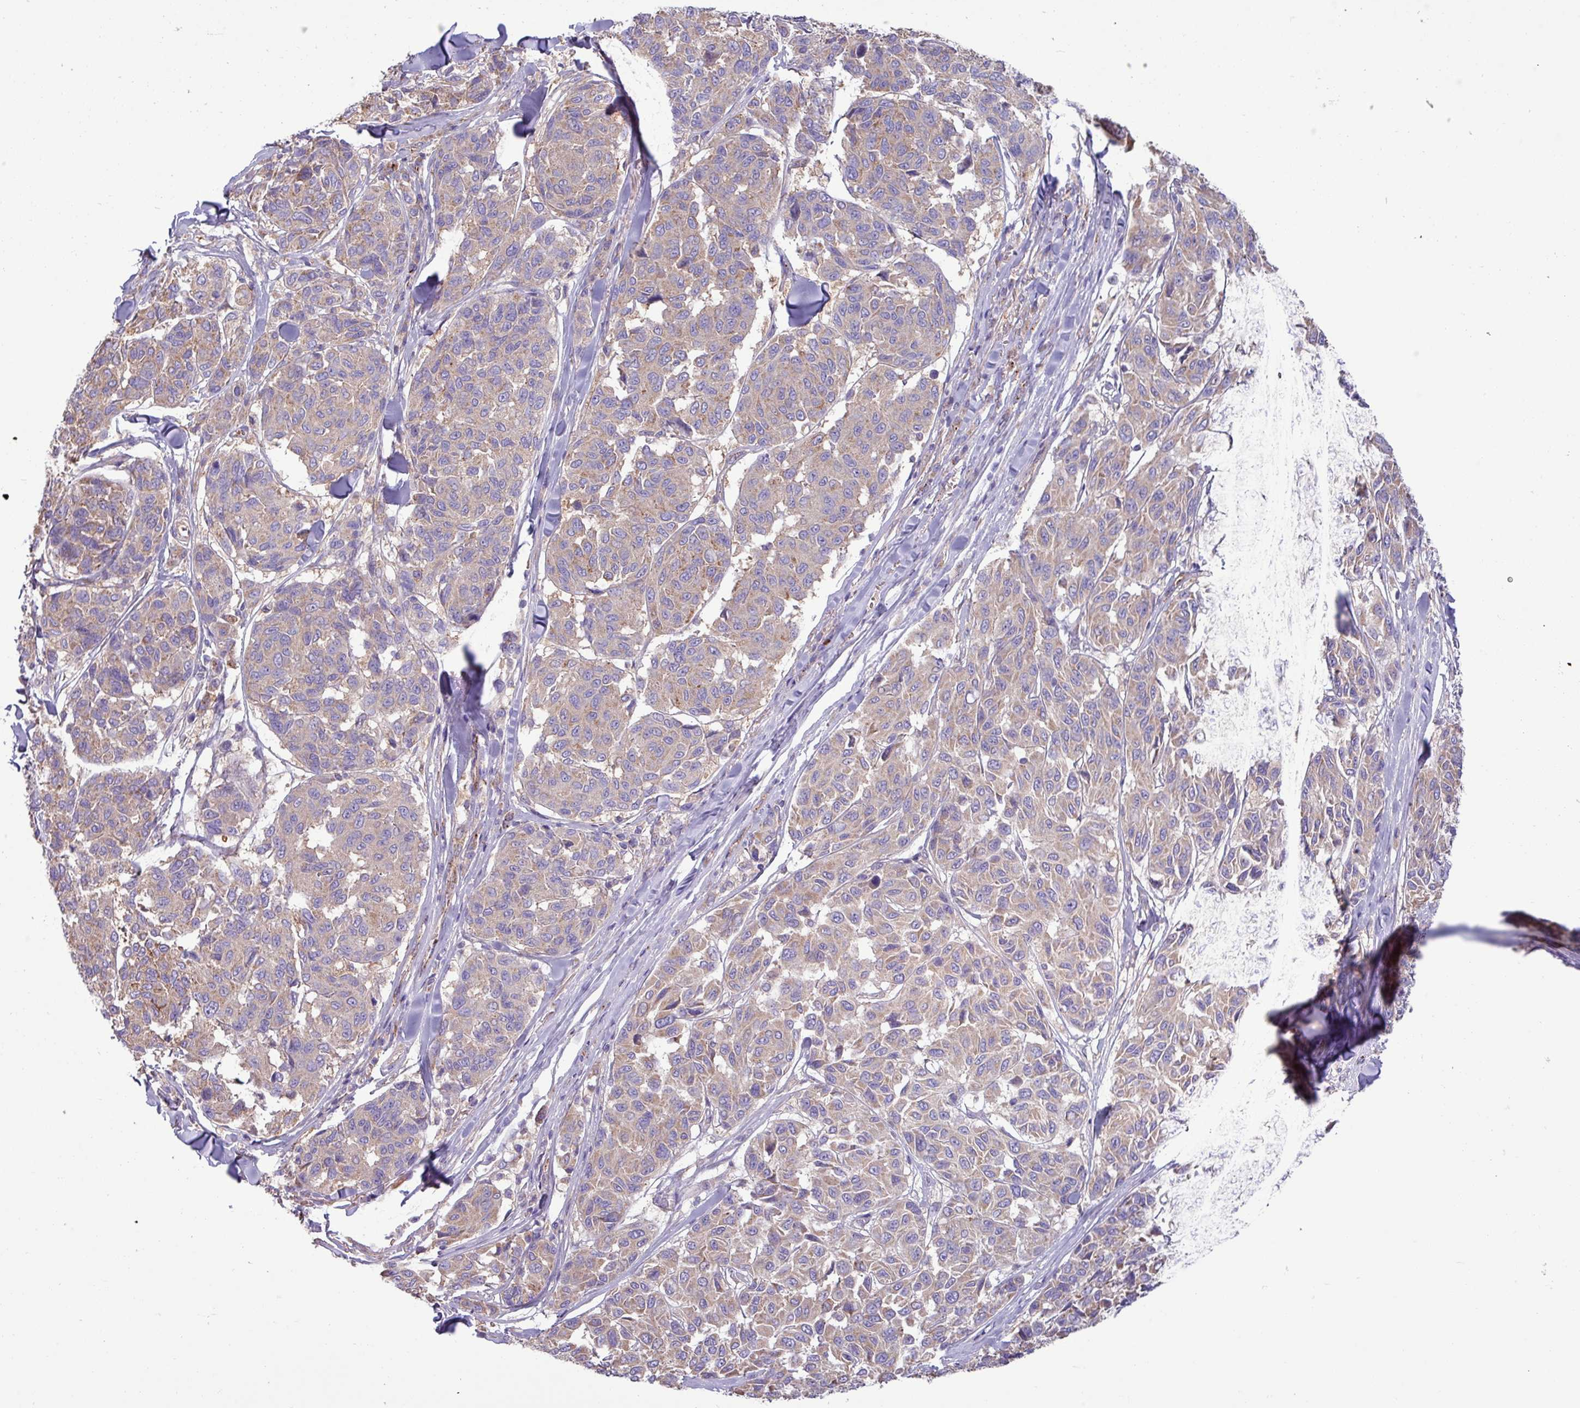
{"staining": {"intensity": "weak", "quantity": "25%-75%", "location": "cytoplasmic/membranous"}, "tissue": "melanoma", "cell_type": "Tumor cells", "image_type": "cancer", "snomed": [{"axis": "morphology", "description": "Malignant melanoma, NOS"}, {"axis": "topography", "description": "Skin"}], "caption": "A photomicrograph showing weak cytoplasmic/membranous expression in approximately 25%-75% of tumor cells in melanoma, as visualized by brown immunohistochemical staining.", "gene": "PPM1J", "patient": {"sex": "female", "age": 66}}